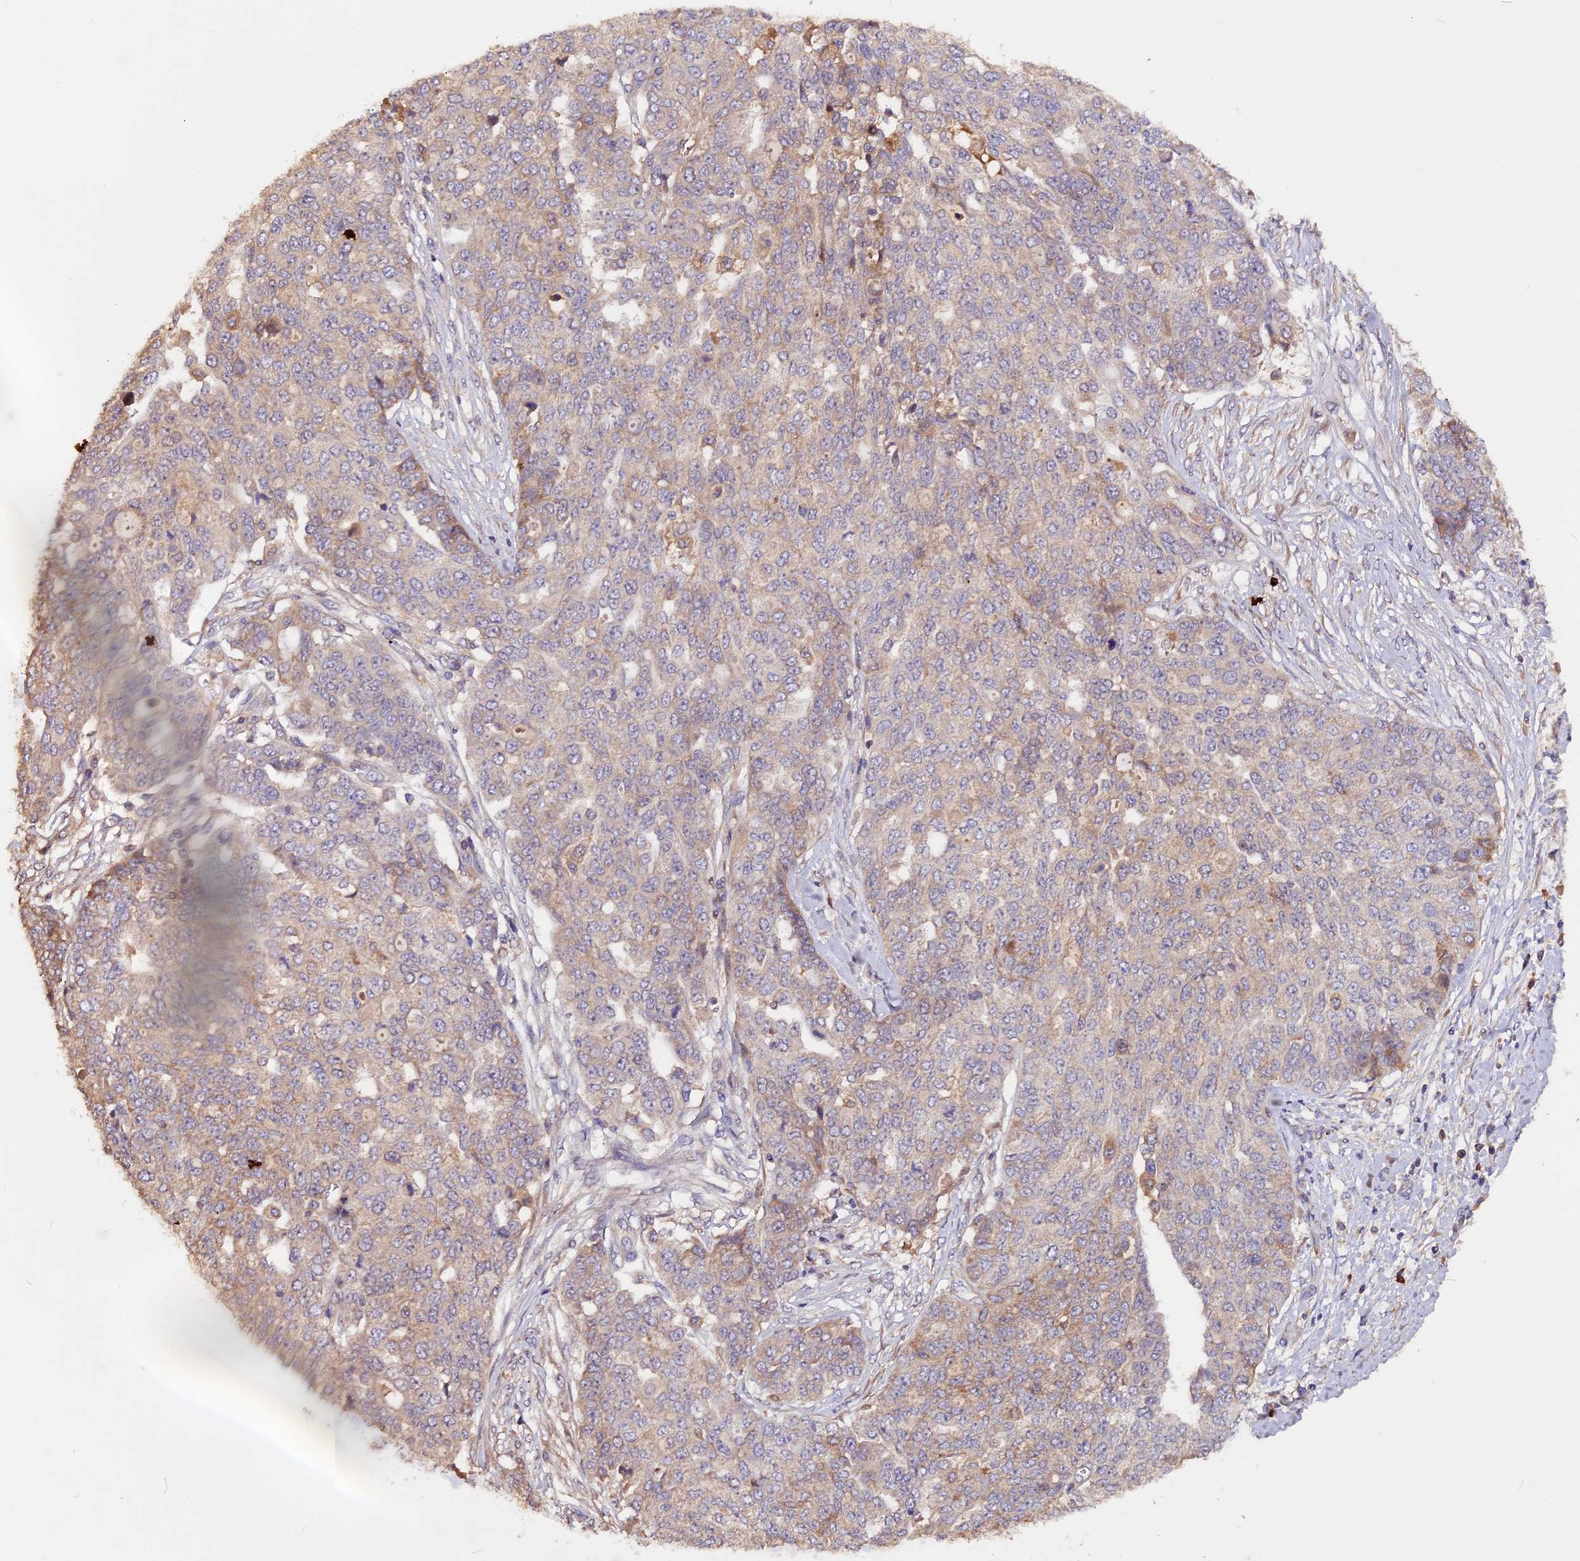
{"staining": {"intensity": "weak", "quantity": "25%-75%", "location": "cytoplasmic/membranous"}, "tissue": "ovarian cancer", "cell_type": "Tumor cells", "image_type": "cancer", "snomed": [{"axis": "morphology", "description": "Cystadenocarcinoma, serous, NOS"}, {"axis": "topography", "description": "Soft tissue"}, {"axis": "topography", "description": "Ovary"}], "caption": "A photomicrograph showing weak cytoplasmic/membranous staining in about 25%-75% of tumor cells in serous cystadenocarcinoma (ovarian), as visualized by brown immunohistochemical staining.", "gene": "MARK4", "patient": {"sex": "female", "age": 57}}